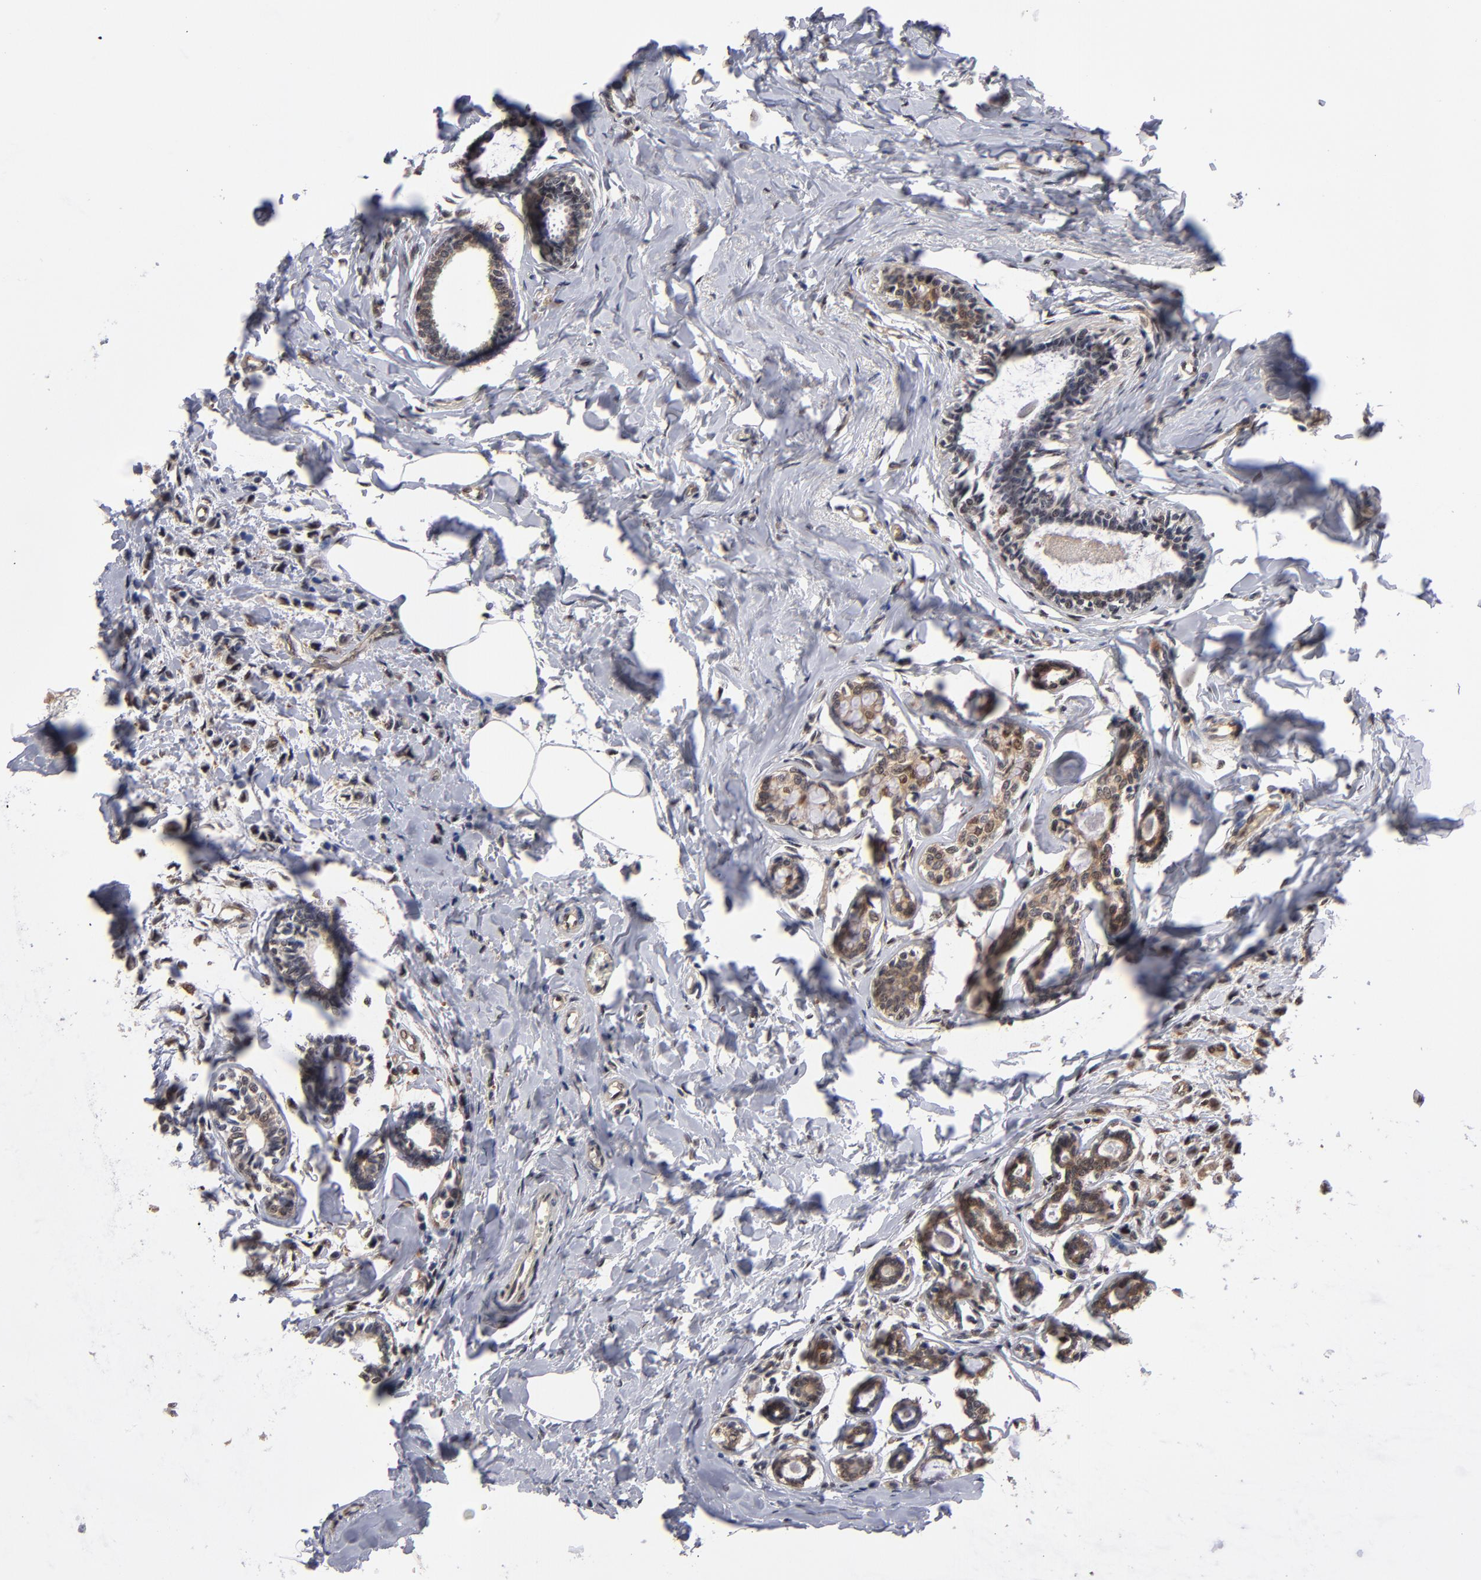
{"staining": {"intensity": "weak", "quantity": ">75%", "location": "cytoplasmic/membranous,nuclear"}, "tissue": "breast cancer", "cell_type": "Tumor cells", "image_type": "cancer", "snomed": [{"axis": "morphology", "description": "Lobular carcinoma"}, {"axis": "topography", "description": "Breast"}], "caption": "Immunohistochemical staining of human lobular carcinoma (breast) displays low levels of weak cytoplasmic/membranous and nuclear protein positivity in approximately >75% of tumor cells.", "gene": "HUWE1", "patient": {"sex": "female", "age": 51}}